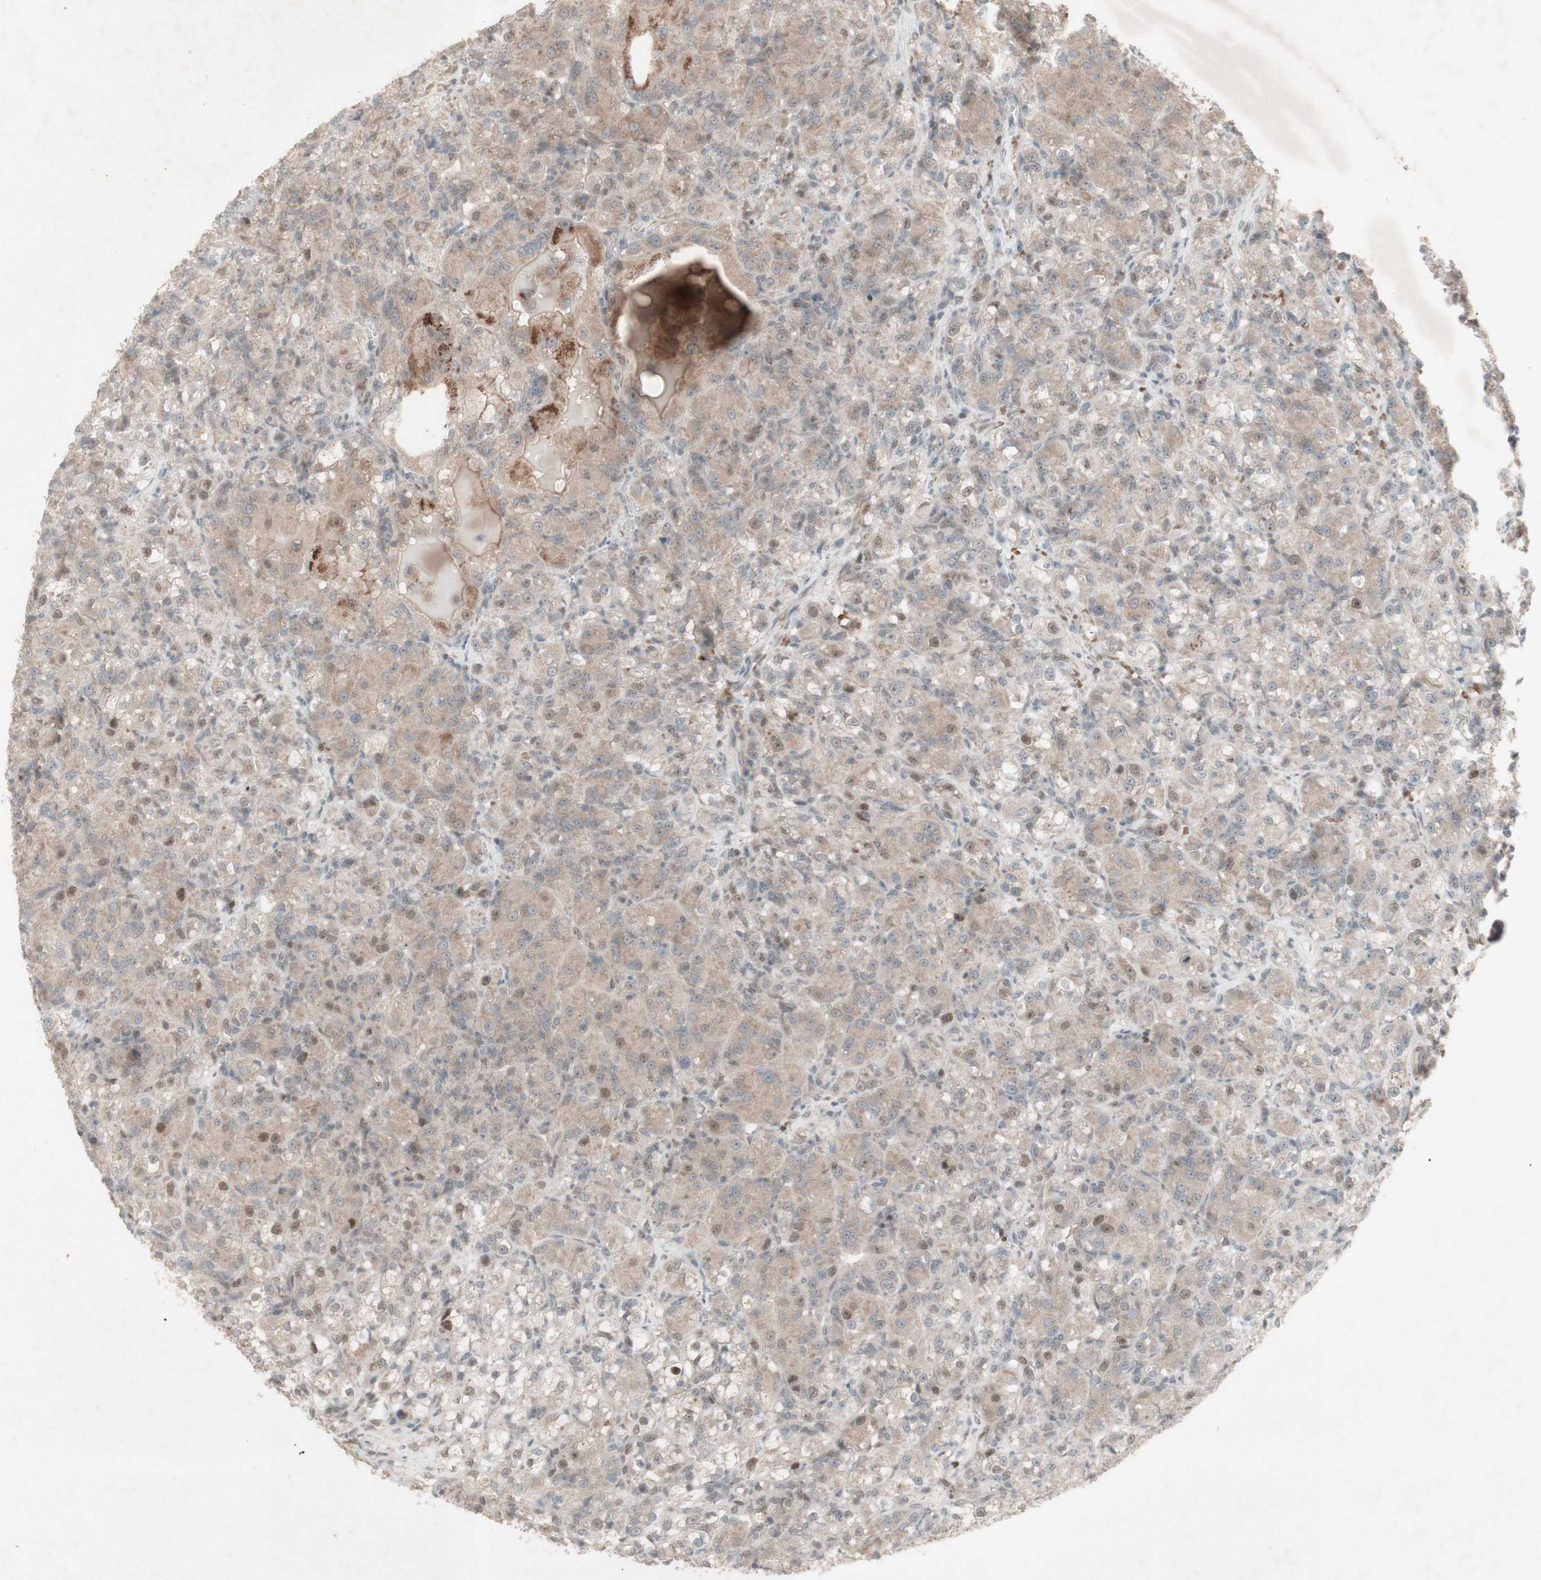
{"staining": {"intensity": "weak", "quantity": ">75%", "location": "cytoplasmic/membranous"}, "tissue": "renal cancer", "cell_type": "Tumor cells", "image_type": "cancer", "snomed": [{"axis": "morphology", "description": "Adenocarcinoma, NOS"}, {"axis": "topography", "description": "Kidney"}], "caption": "The immunohistochemical stain shows weak cytoplasmic/membranous positivity in tumor cells of renal cancer (adenocarcinoma) tissue.", "gene": "MSH6", "patient": {"sex": "male", "age": 61}}